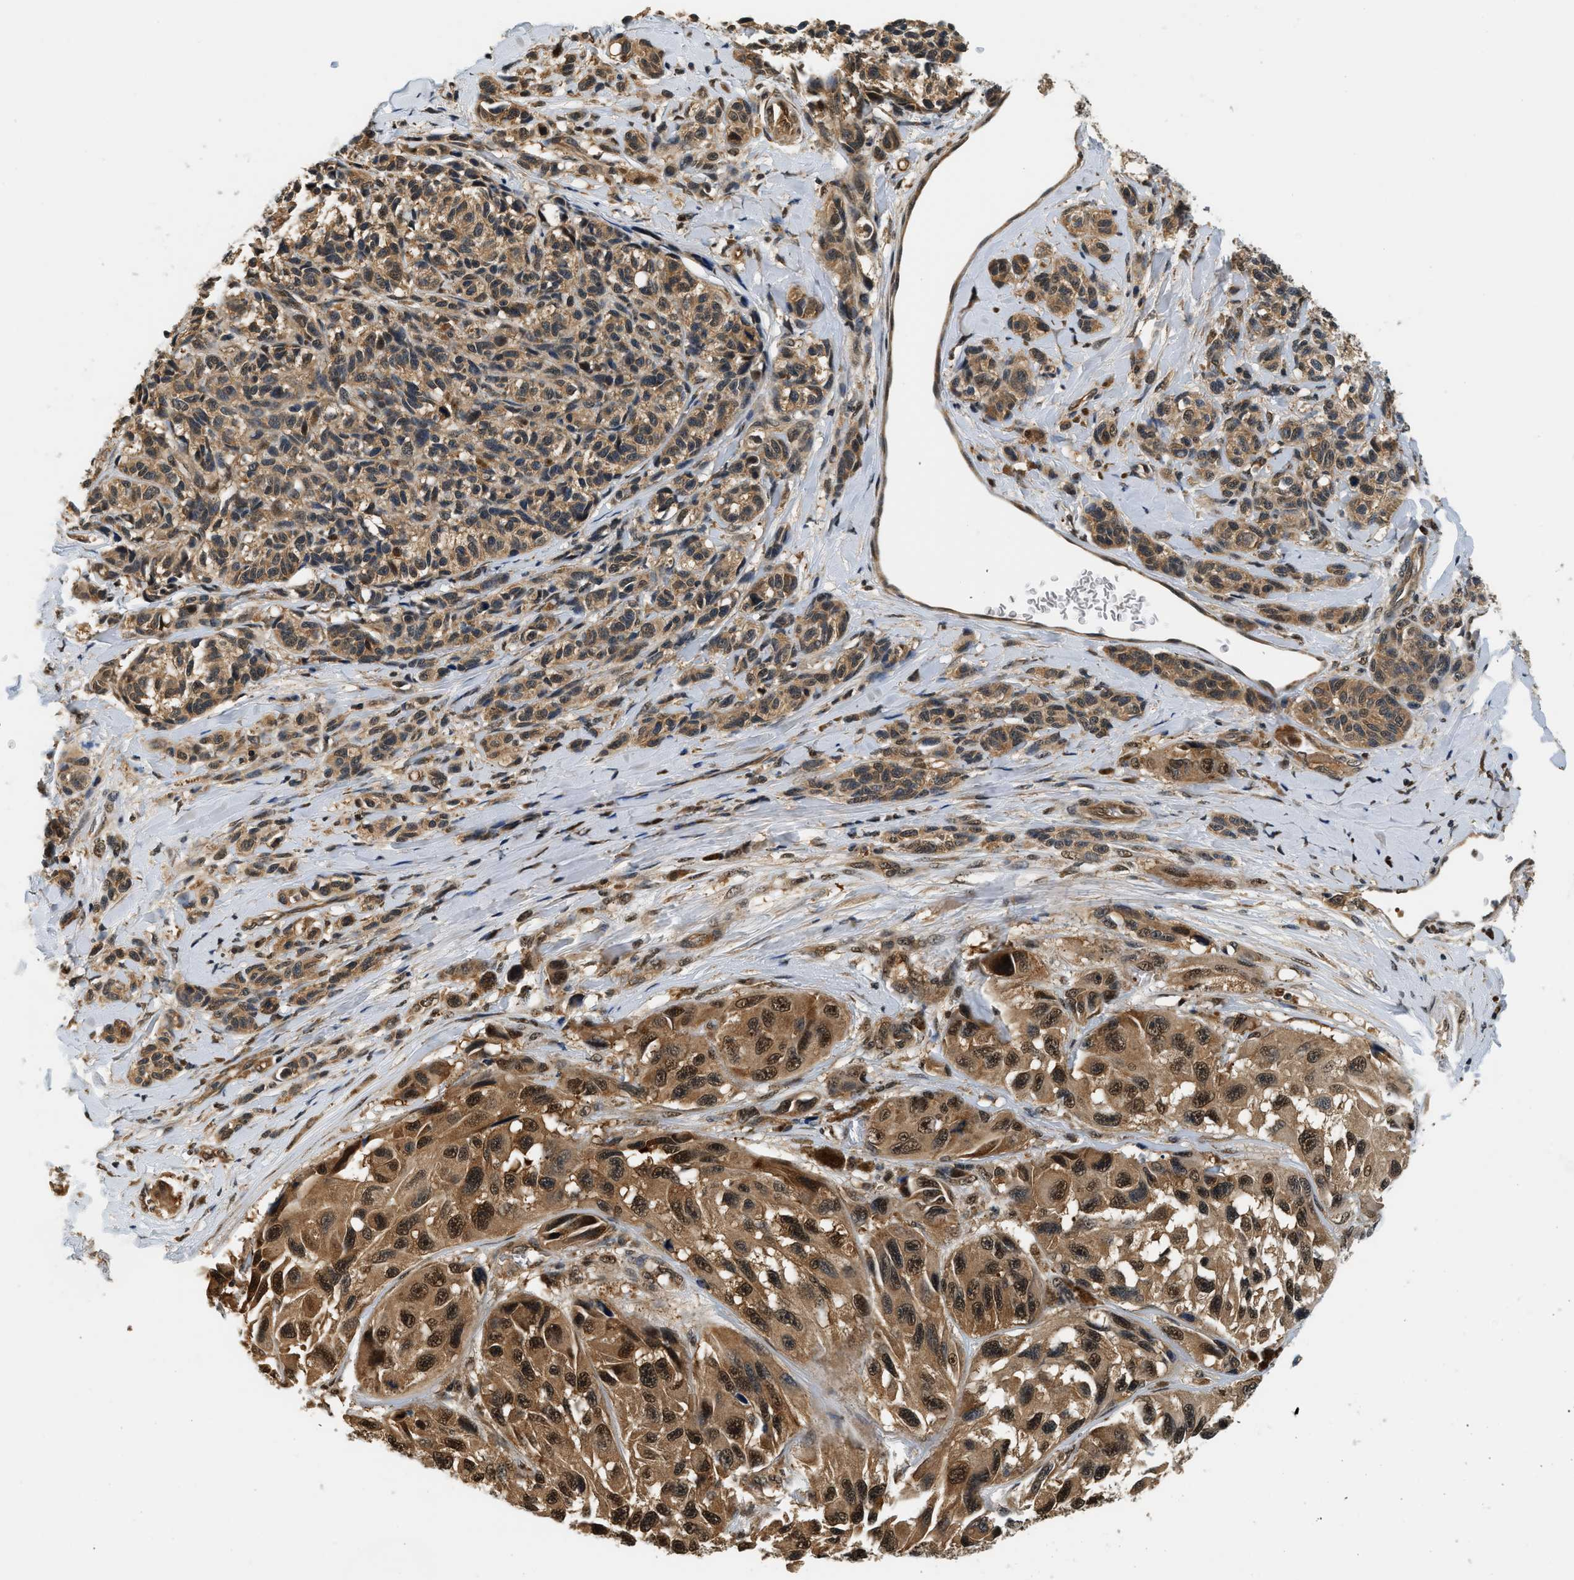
{"staining": {"intensity": "strong", "quantity": ">75%", "location": "cytoplasmic/membranous,nuclear"}, "tissue": "melanoma", "cell_type": "Tumor cells", "image_type": "cancer", "snomed": [{"axis": "morphology", "description": "Malignant melanoma, NOS"}, {"axis": "topography", "description": "Skin"}], "caption": "An immunohistochemistry (IHC) histopathology image of neoplastic tissue is shown. Protein staining in brown highlights strong cytoplasmic/membranous and nuclear positivity in malignant melanoma within tumor cells.", "gene": "PSMD3", "patient": {"sex": "female", "age": 73}}